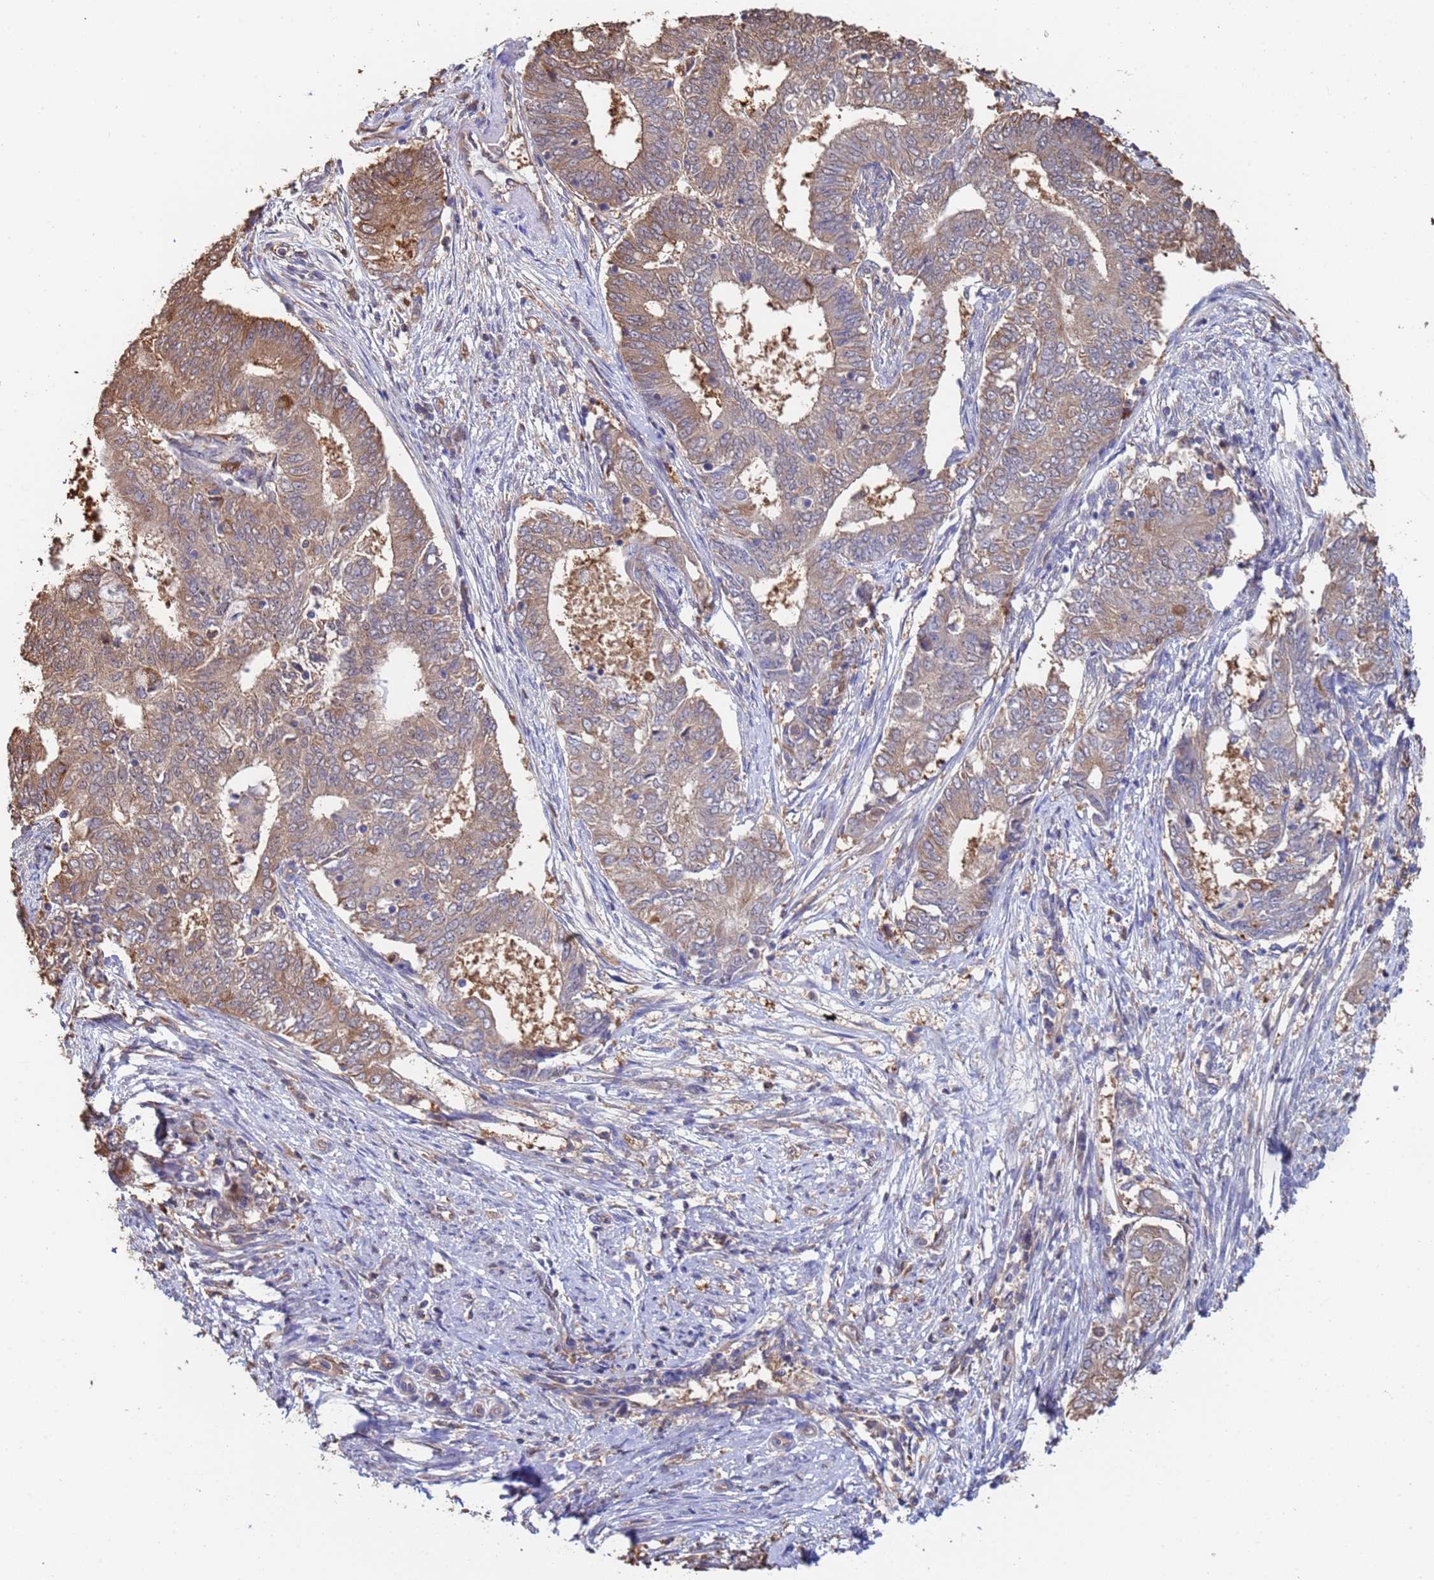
{"staining": {"intensity": "moderate", "quantity": "25%-75%", "location": "cytoplasmic/membranous"}, "tissue": "endometrial cancer", "cell_type": "Tumor cells", "image_type": "cancer", "snomed": [{"axis": "morphology", "description": "Adenocarcinoma, NOS"}, {"axis": "topography", "description": "Endometrium"}], "caption": "Brown immunohistochemical staining in human adenocarcinoma (endometrial) demonstrates moderate cytoplasmic/membranous staining in about 25%-75% of tumor cells.", "gene": "FAM25A", "patient": {"sex": "female", "age": 62}}